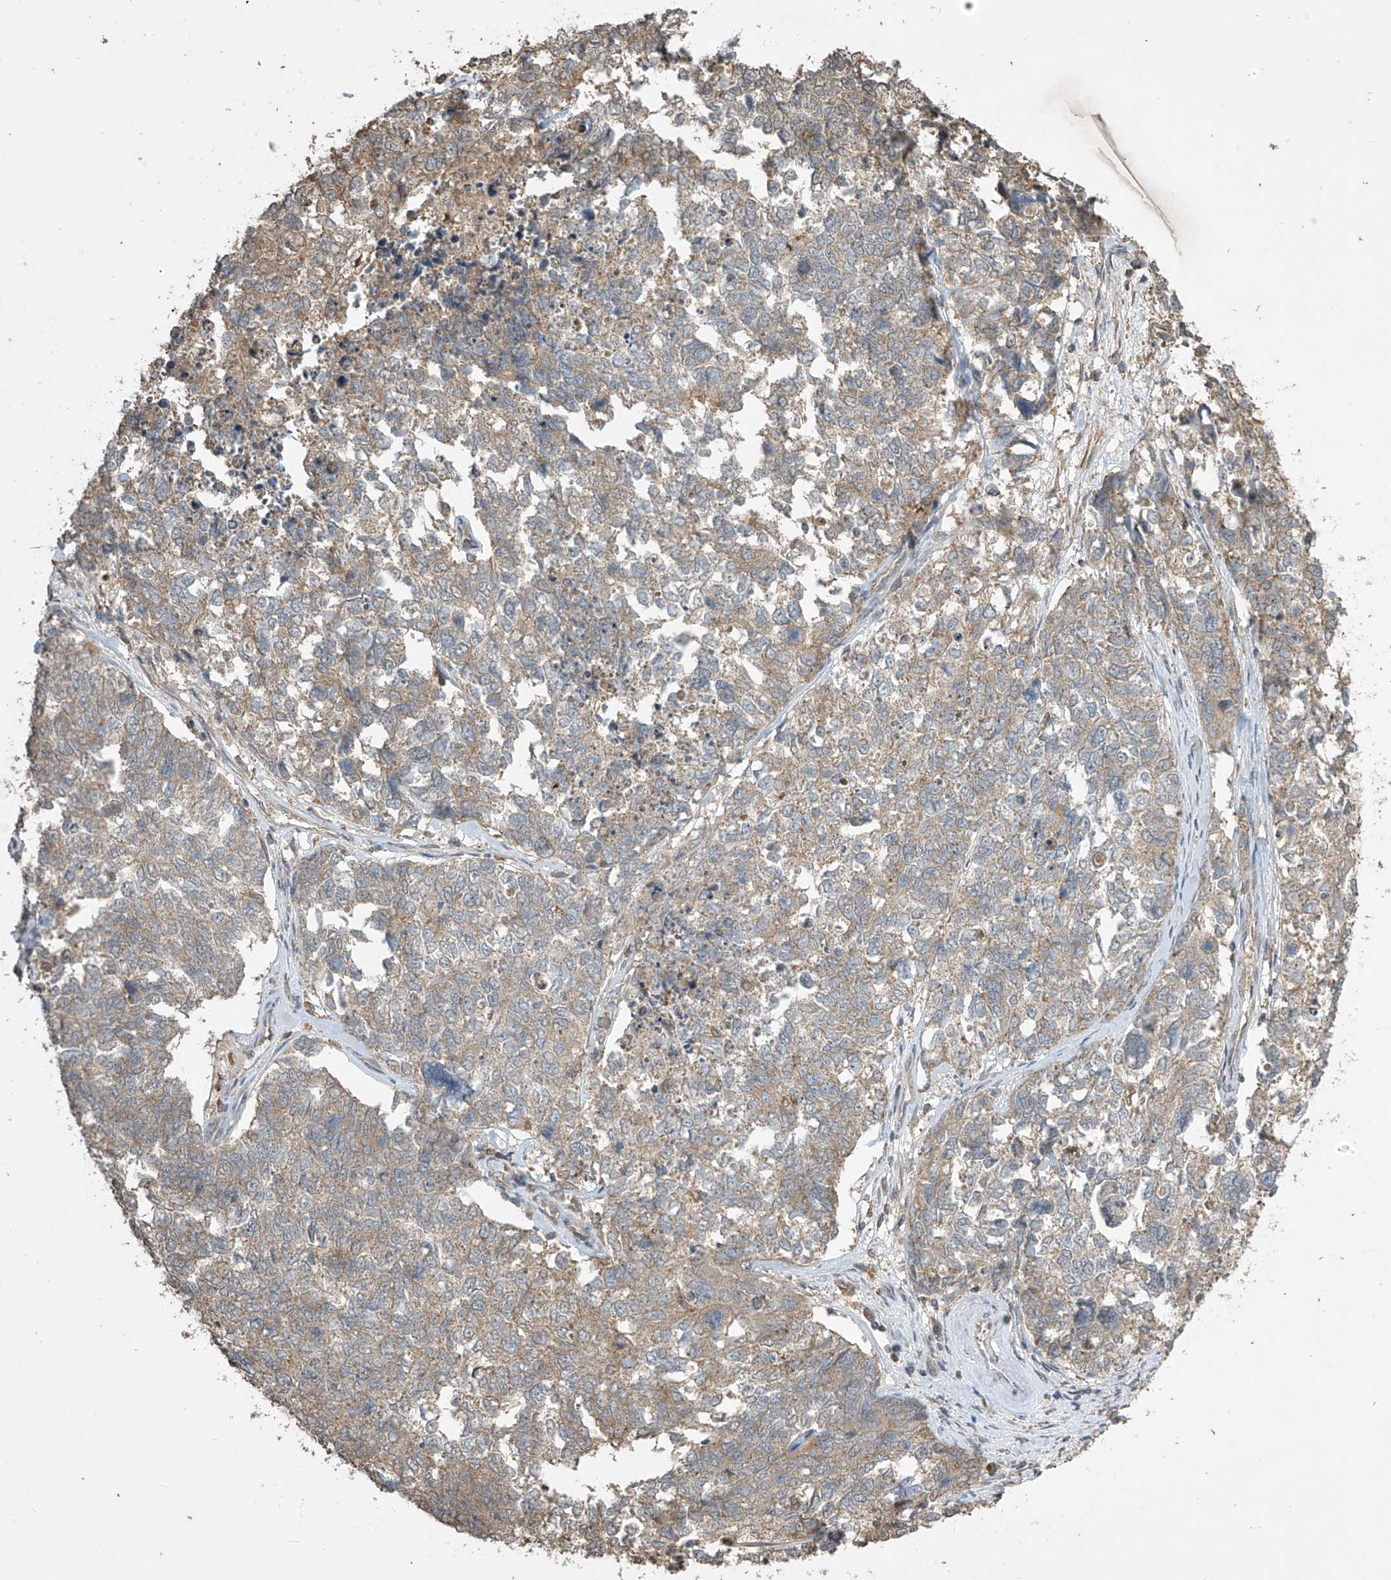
{"staining": {"intensity": "weak", "quantity": "25%-75%", "location": "cytoplasmic/membranous"}, "tissue": "cervical cancer", "cell_type": "Tumor cells", "image_type": "cancer", "snomed": [{"axis": "morphology", "description": "Squamous cell carcinoma, NOS"}, {"axis": "topography", "description": "Cervix"}], "caption": "Protein staining of cervical cancer tissue shows weak cytoplasmic/membranous expression in approximately 25%-75% of tumor cells. The staining was performed using DAB (3,3'-diaminobenzidine) to visualize the protein expression in brown, while the nuclei were stained in blue with hematoxylin (Magnification: 20x).", "gene": "SLFN14", "patient": {"sex": "female", "age": 63}}